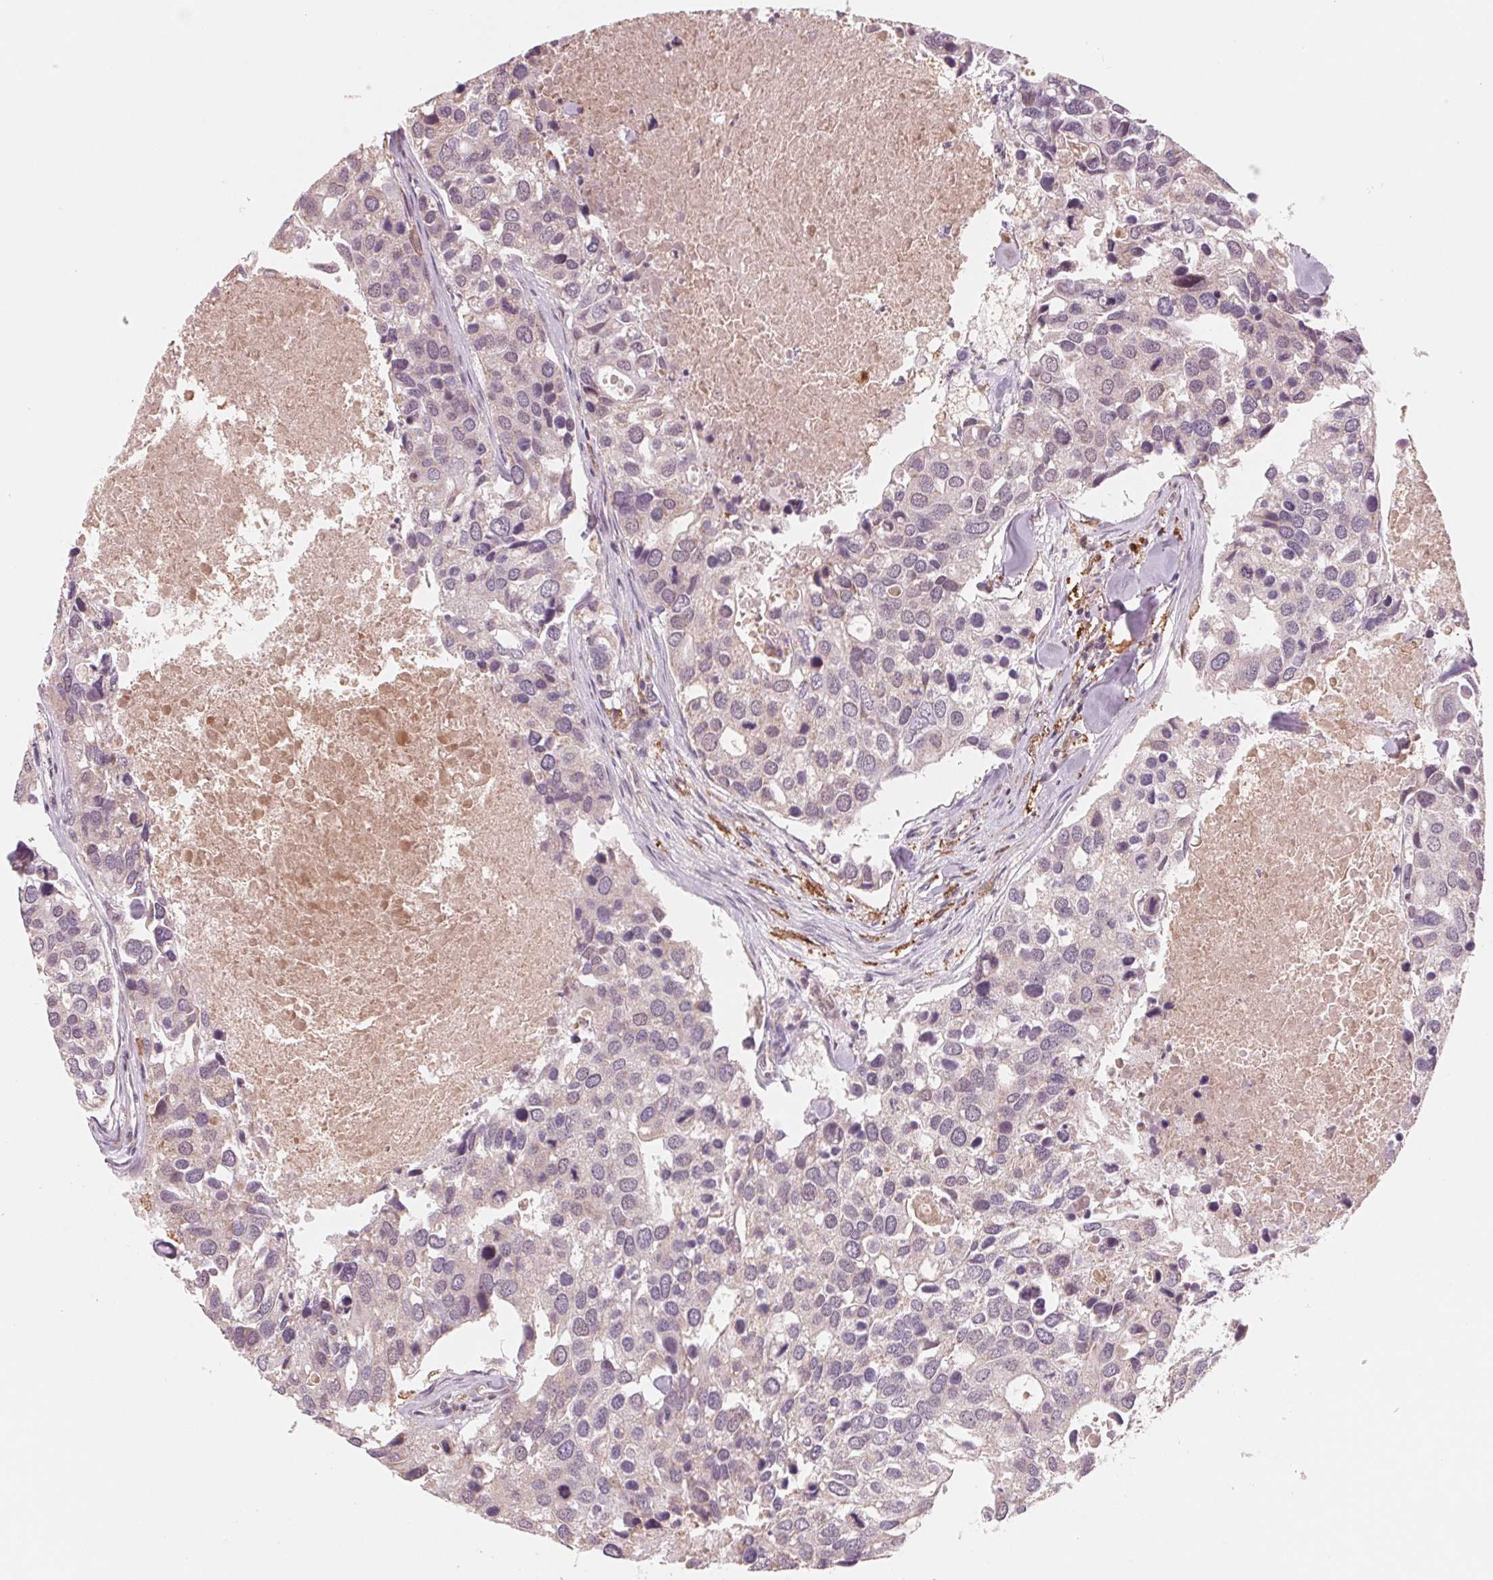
{"staining": {"intensity": "negative", "quantity": "none", "location": "none"}, "tissue": "breast cancer", "cell_type": "Tumor cells", "image_type": "cancer", "snomed": [{"axis": "morphology", "description": "Duct carcinoma"}, {"axis": "topography", "description": "Breast"}], "caption": "DAB (3,3'-diaminobenzidine) immunohistochemical staining of breast invasive ductal carcinoma shows no significant positivity in tumor cells.", "gene": "IL9R", "patient": {"sex": "female", "age": 83}}